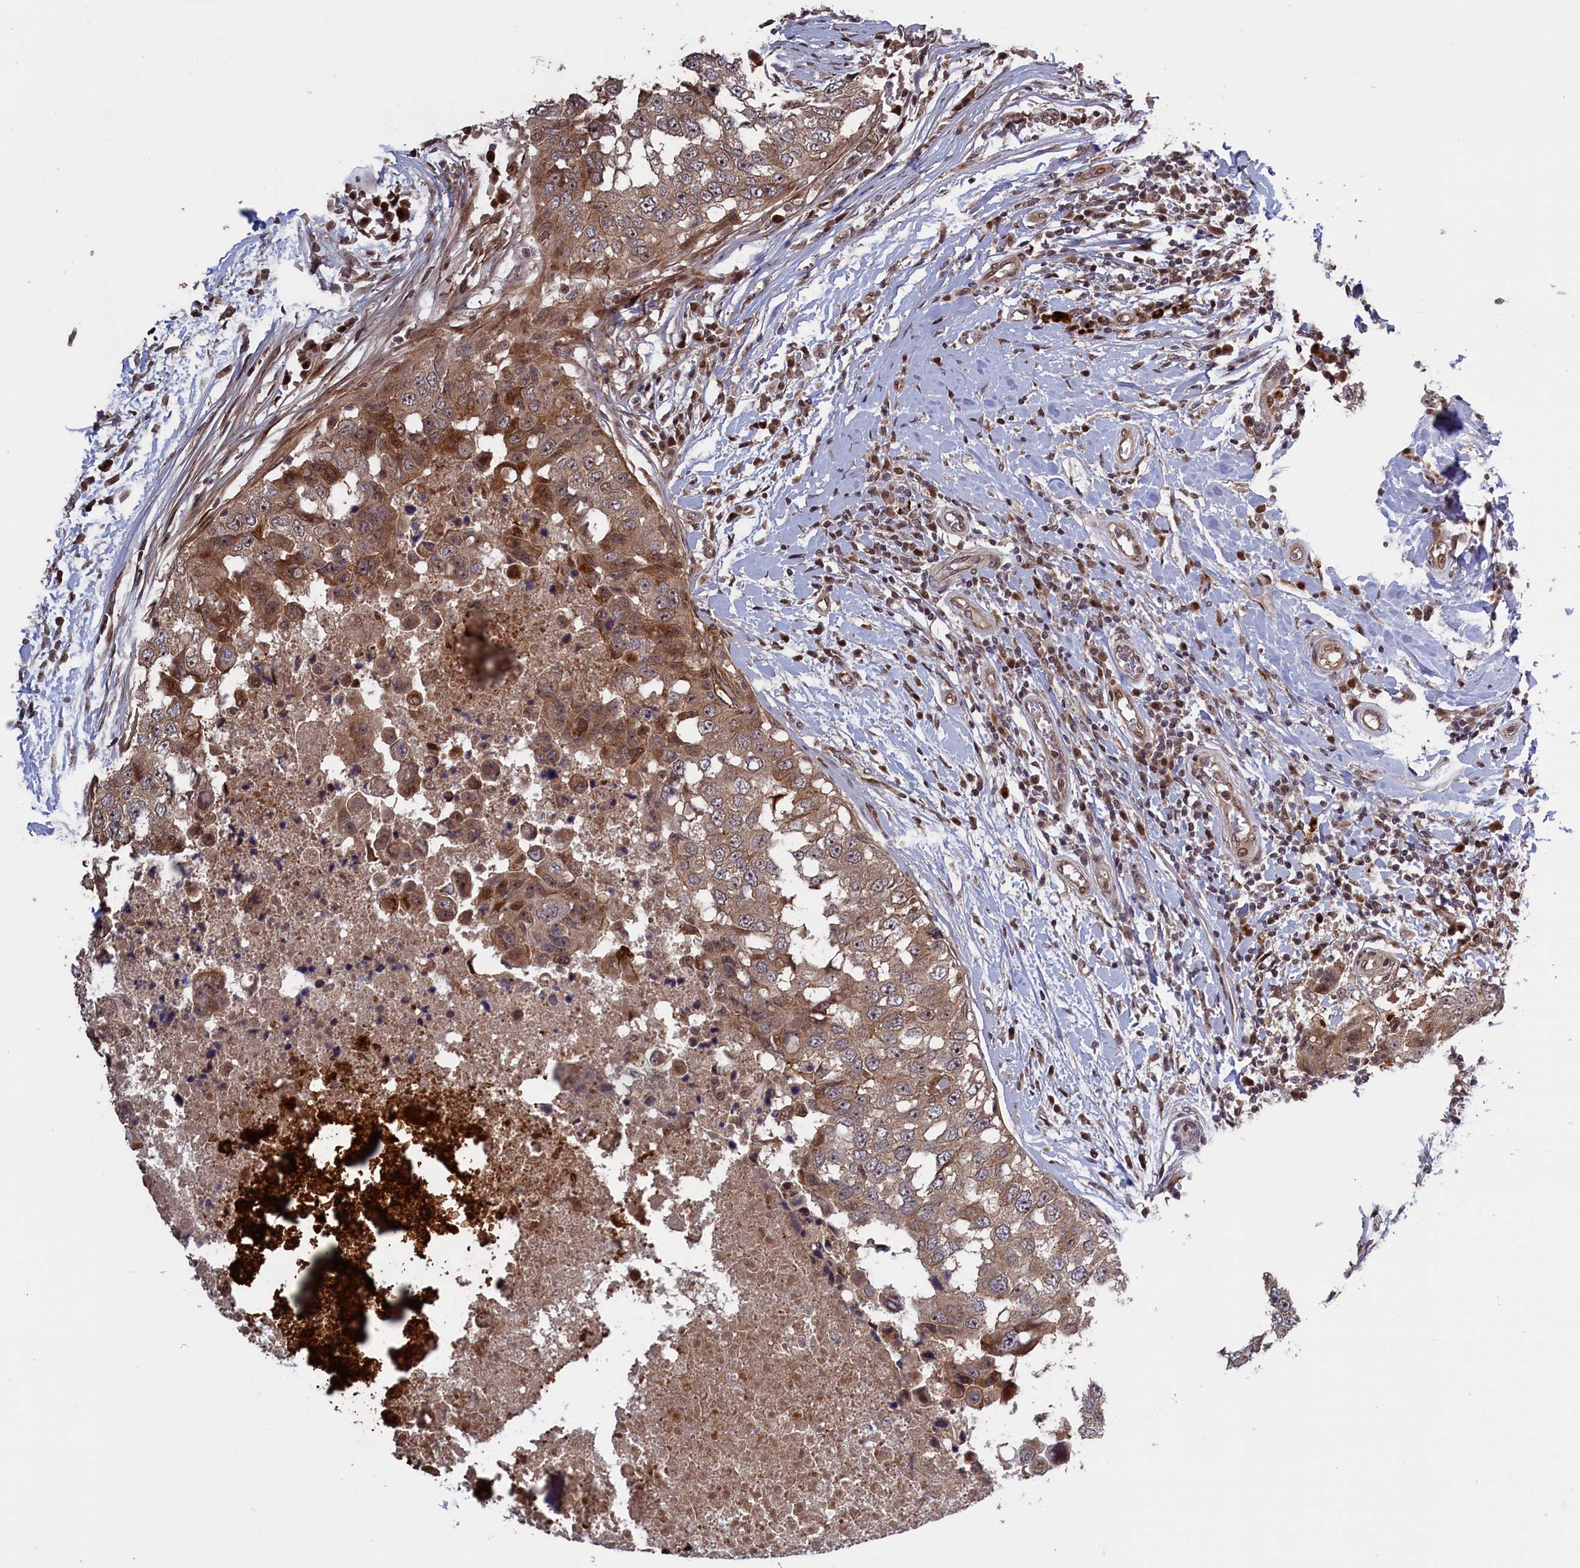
{"staining": {"intensity": "moderate", "quantity": ">75%", "location": "cytoplasmic/membranous,nuclear"}, "tissue": "breast cancer", "cell_type": "Tumor cells", "image_type": "cancer", "snomed": [{"axis": "morphology", "description": "Duct carcinoma"}, {"axis": "topography", "description": "Breast"}], "caption": "Immunohistochemistry (IHC) of breast cancer demonstrates medium levels of moderate cytoplasmic/membranous and nuclear staining in about >75% of tumor cells. The staining was performed using DAB, with brown indicating positive protein expression. Nuclei are stained blue with hematoxylin.", "gene": "LSG1", "patient": {"sex": "female", "age": 27}}